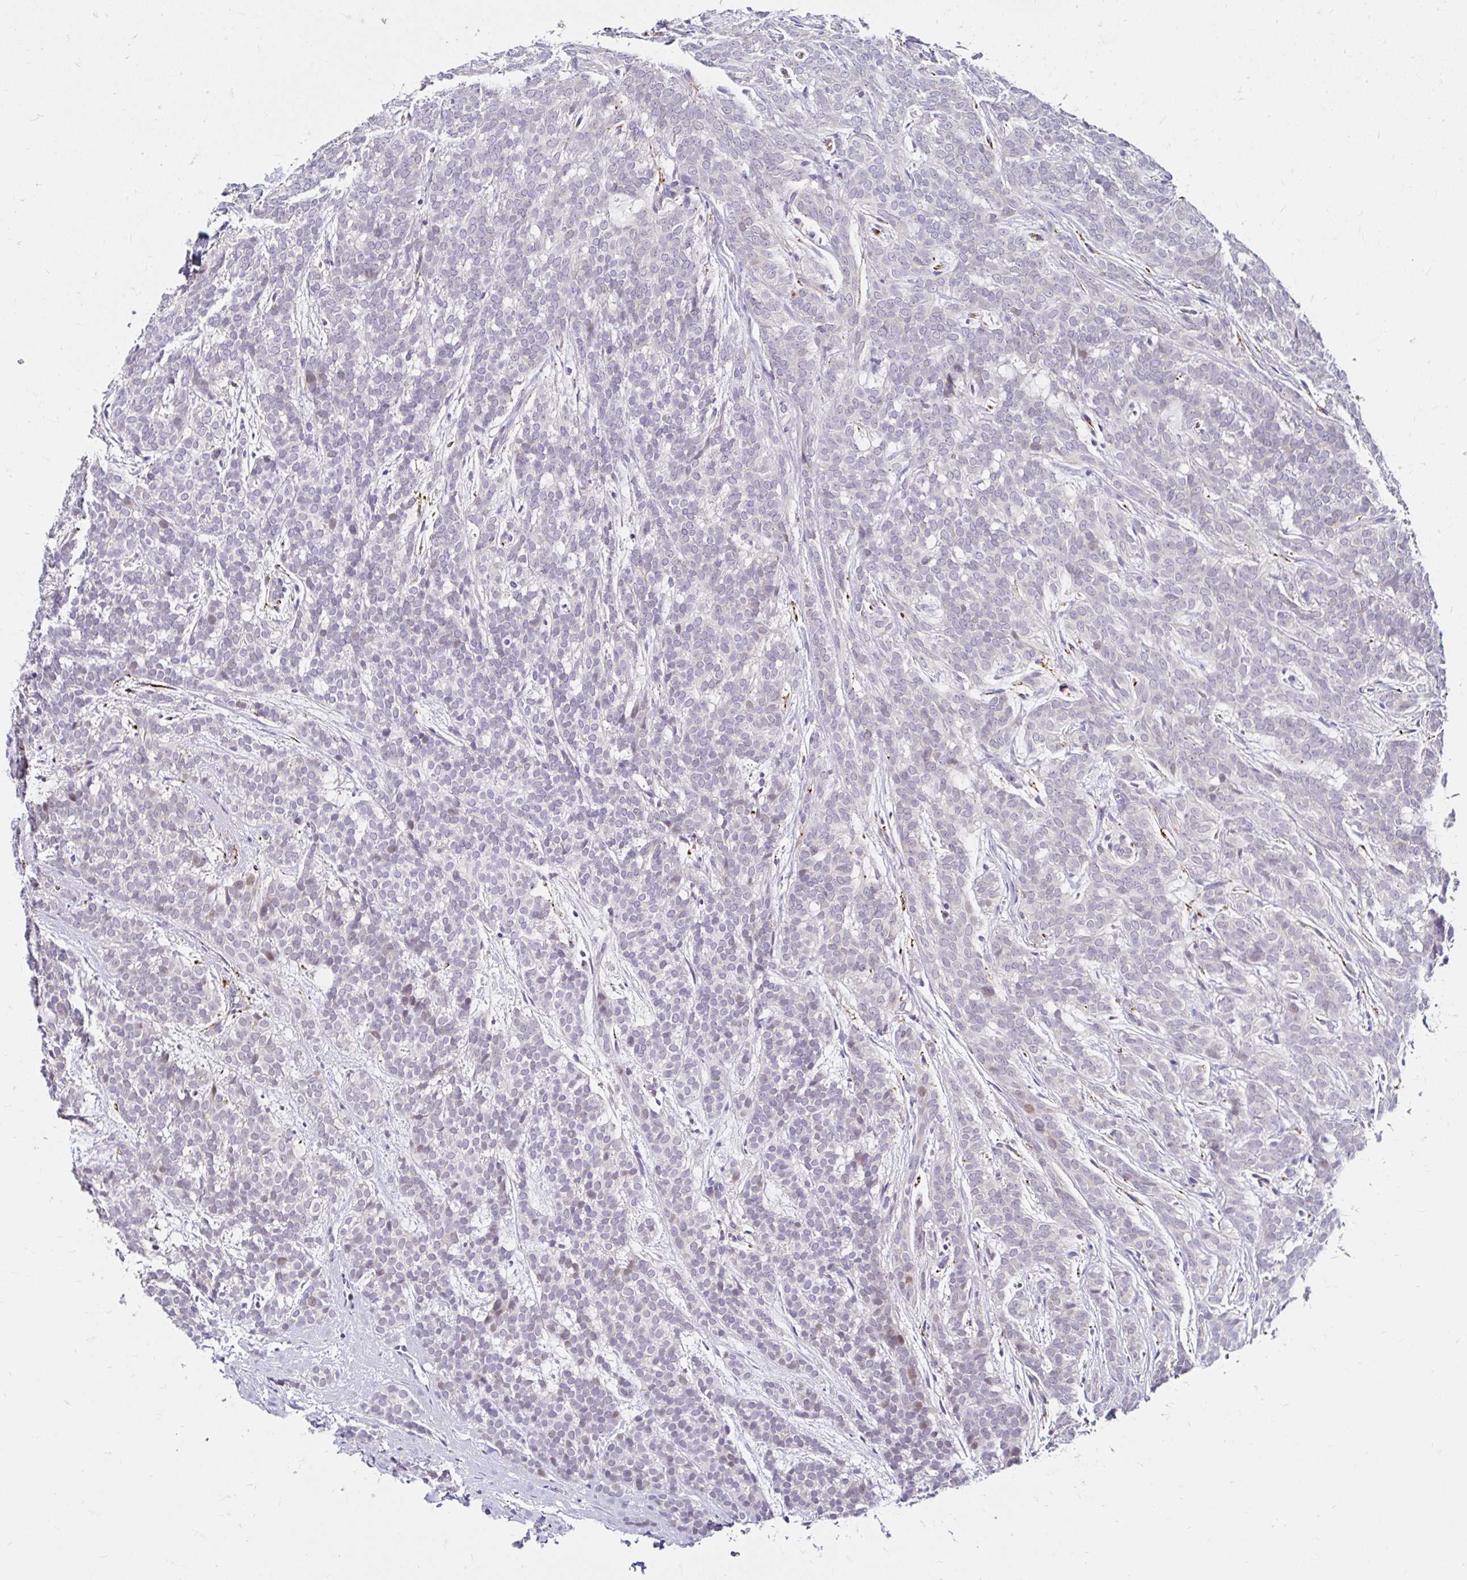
{"staining": {"intensity": "negative", "quantity": "none", "location": "none"}, "tissue": "head and neck cancer", "cell_type": "Tumor cells", "image_type": "cancer", "snomed": [{"axis": "morphology", "description": "Normal tissue, NOS"}, {"axis": "morphology", "description": "Adenocarcinoma, NOS"}, {"axis": "topography", "description": "Oral tissue"}, {"axis": "topography", "description": "Head-Neck"}], "caption": "IHC micrograph of neoplastic tissue: human head and neck cancer stained with DAB demonstrates no significant protein staining in tumor cells.", "gene": "GUCY1A1", "patient": {"sex": "female", "age": 57}}